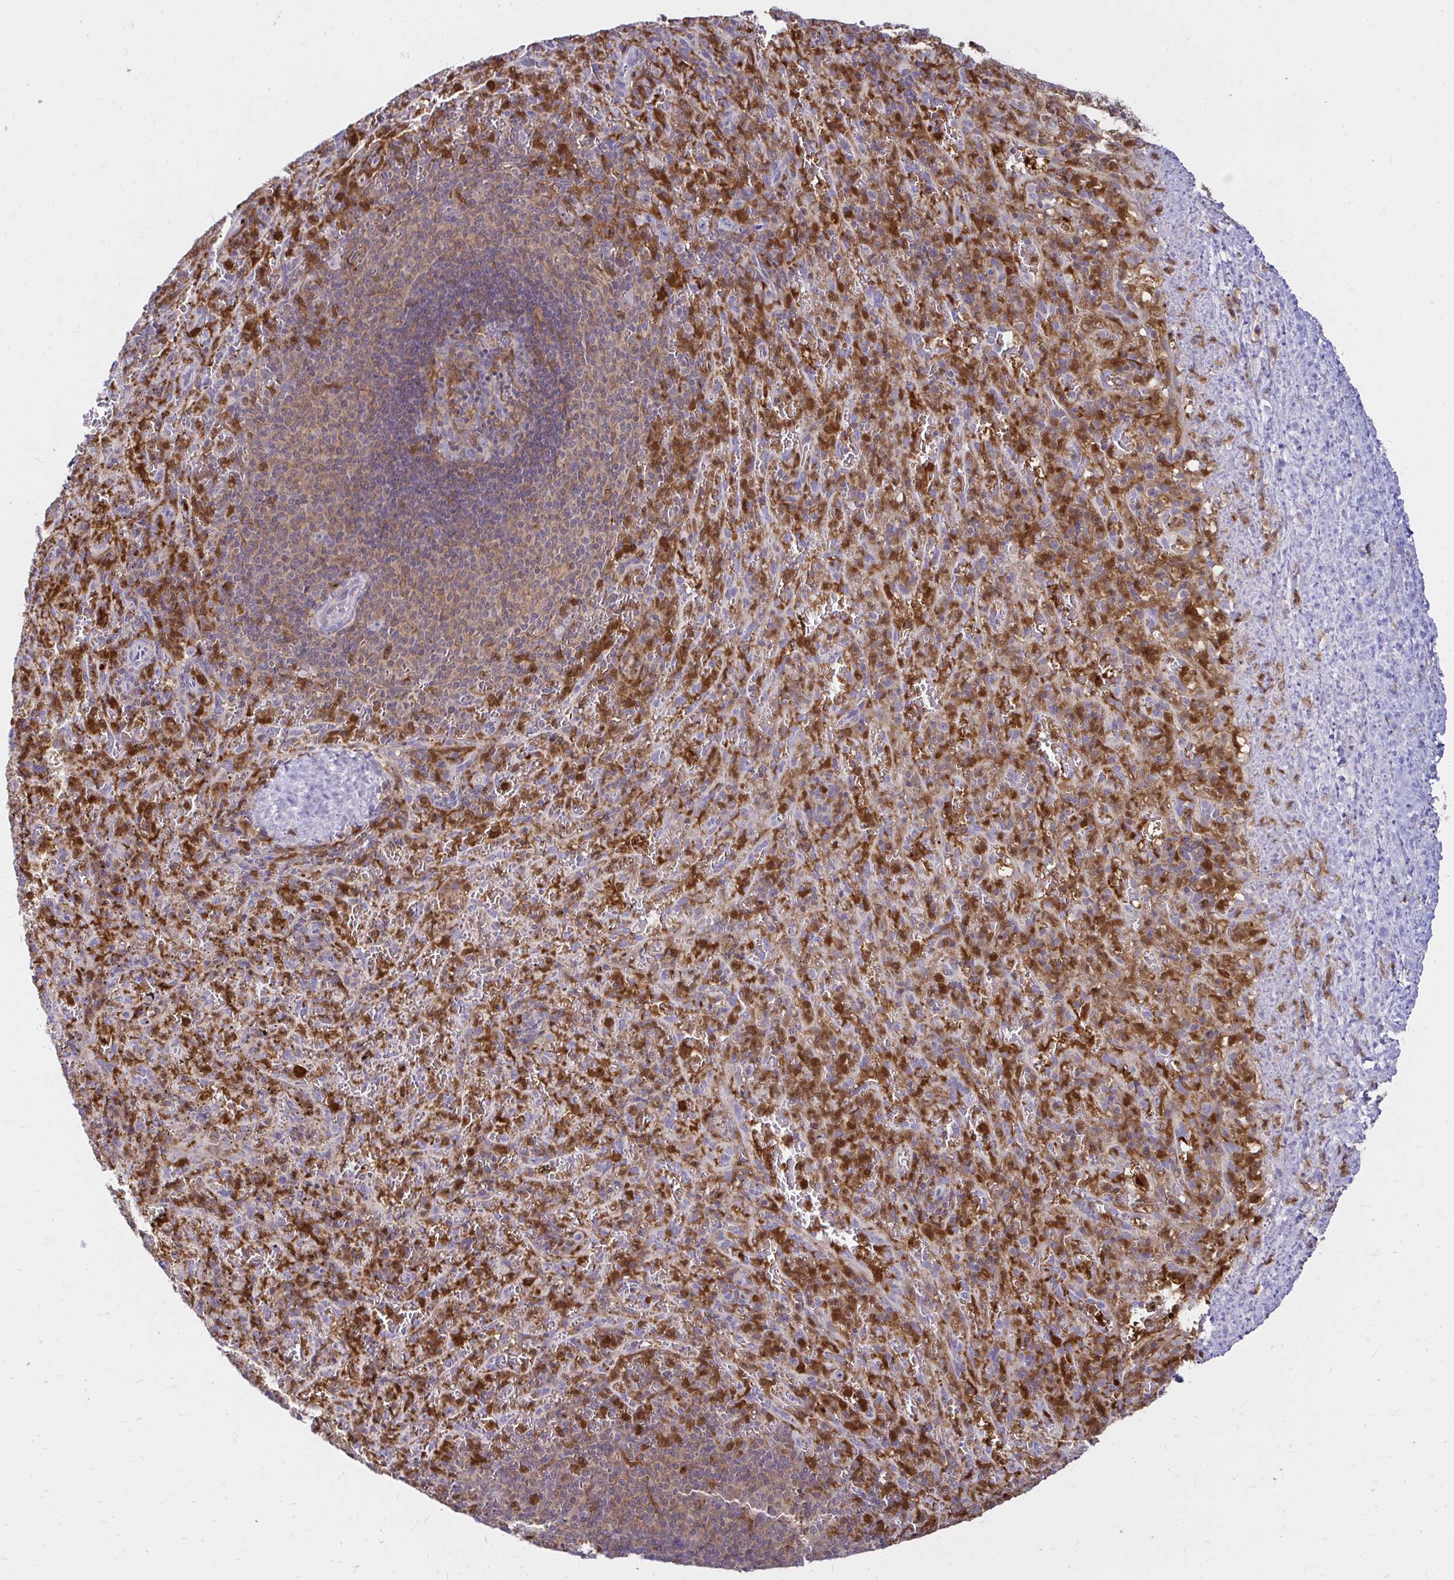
{"staining": {"intensity": "strong", "quantity": "25%-75%", "location": "cytoplasmic/membranous"}, "tissue": "spleen", "cell_type": "Cells in red pulp", "image_type": "normal", "snomed": [{"axis": "morphology", "description": "Normal tissue, NOS"}, {"axis": "topography", "description": "Spleen"}], "caption": "Cells in red pulp demonstrate high levels of strong cytoplasmic/membranous expression in approximately 25%-75% of cells in unremarkable human spleen. Immunohistochemistry stains the protein in brown and the nuclei are stained blue.", "gene": "PYCARD", "patient": {"sex": "male", "age": 57}}